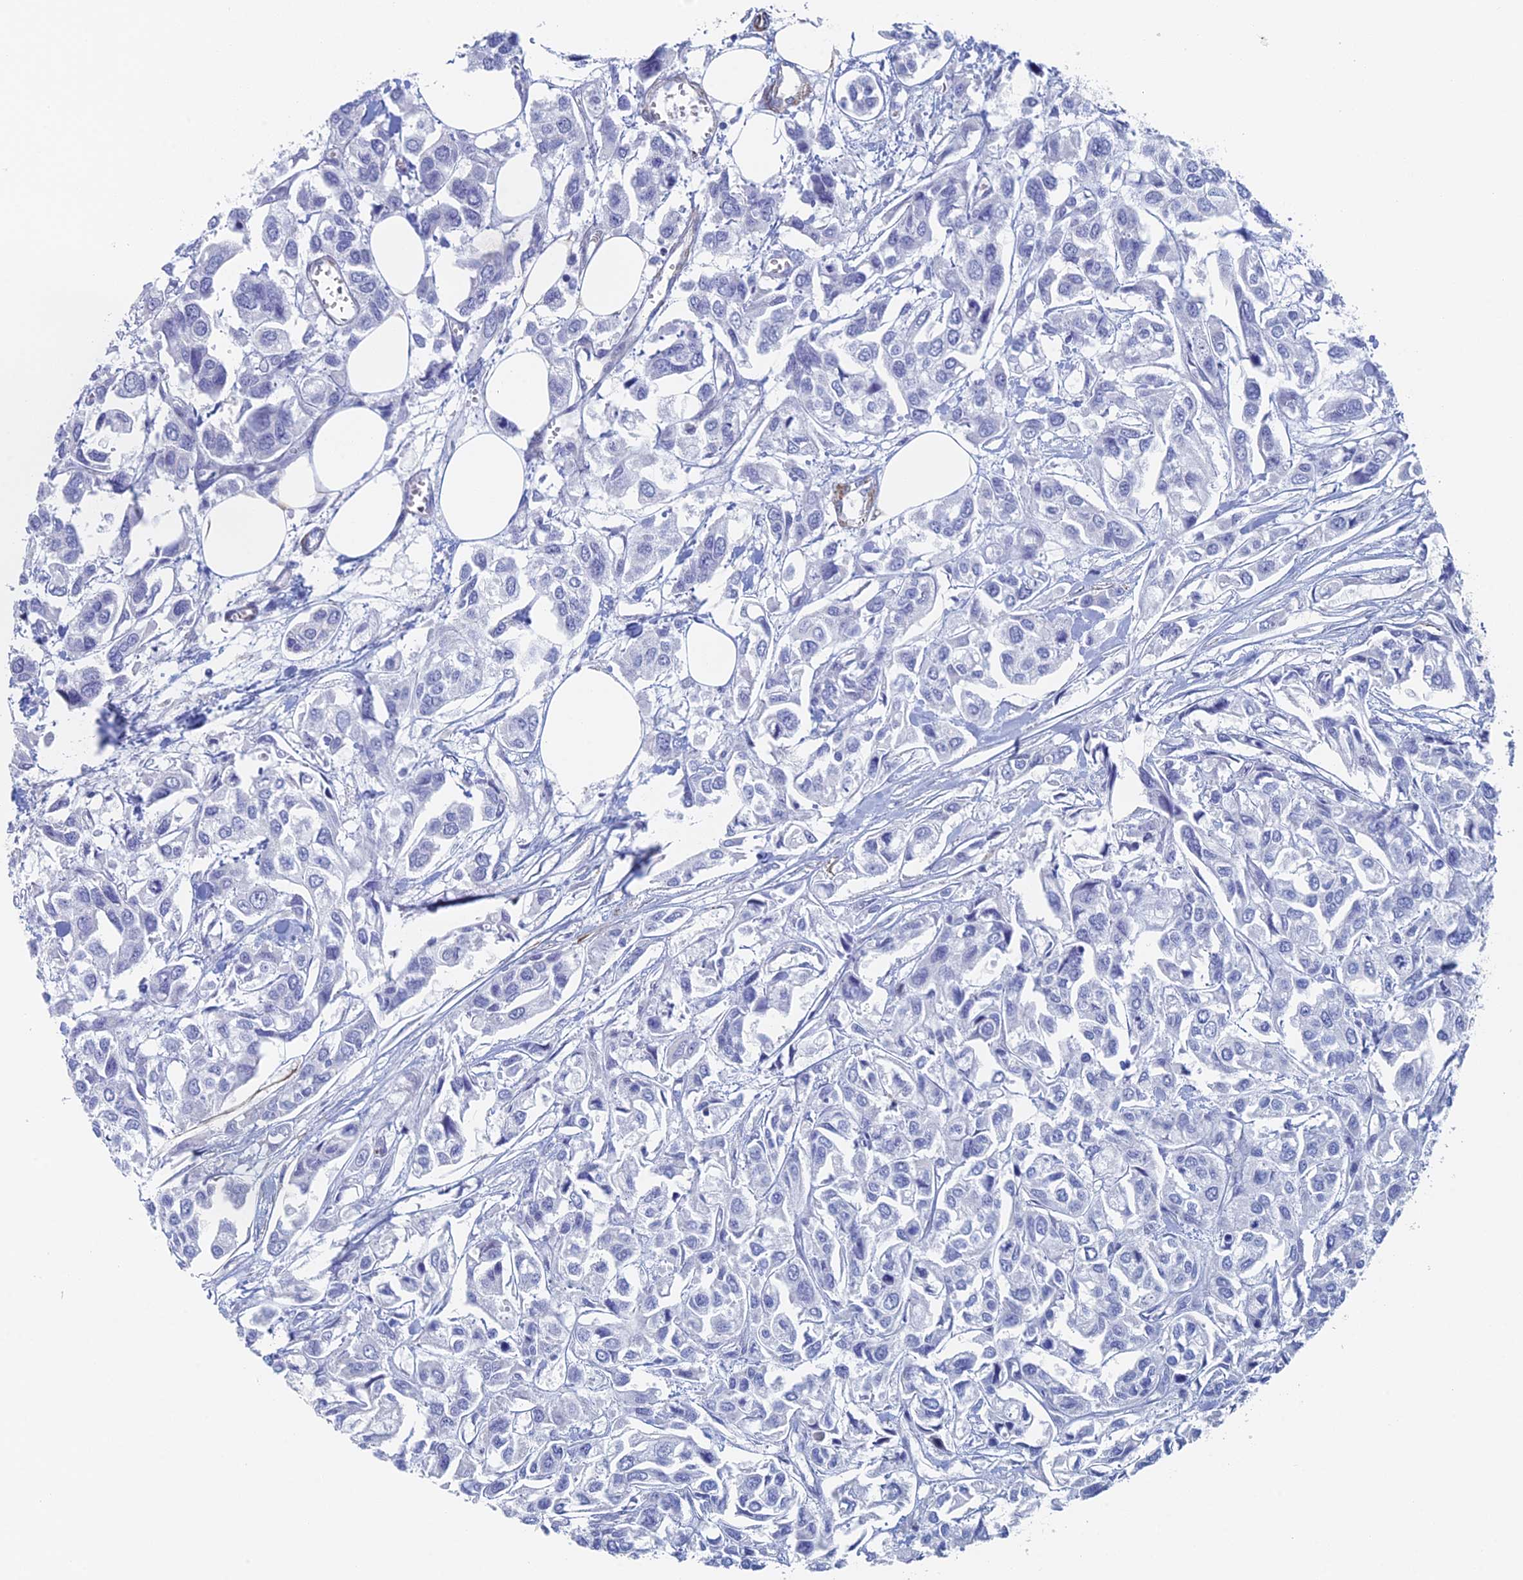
{"staining": {"intensity": "negative", "quantity": "none", "location": "none"}, "tissue": "urothelial cancer", "cell_type": "Tumor cells", "image_type": "cancer", "snomed": [{"axis": "morphology", "description": "Urothelial carcinoma, High grade"}, {"axis": "topography", "description": "Urinary bladder"}], "caption": "There is no significant staining in tumor cells of urothelial carcinoma (high-grade).", "gene": "KCNK18", "patient": {"sex": "male", "age": 67}}